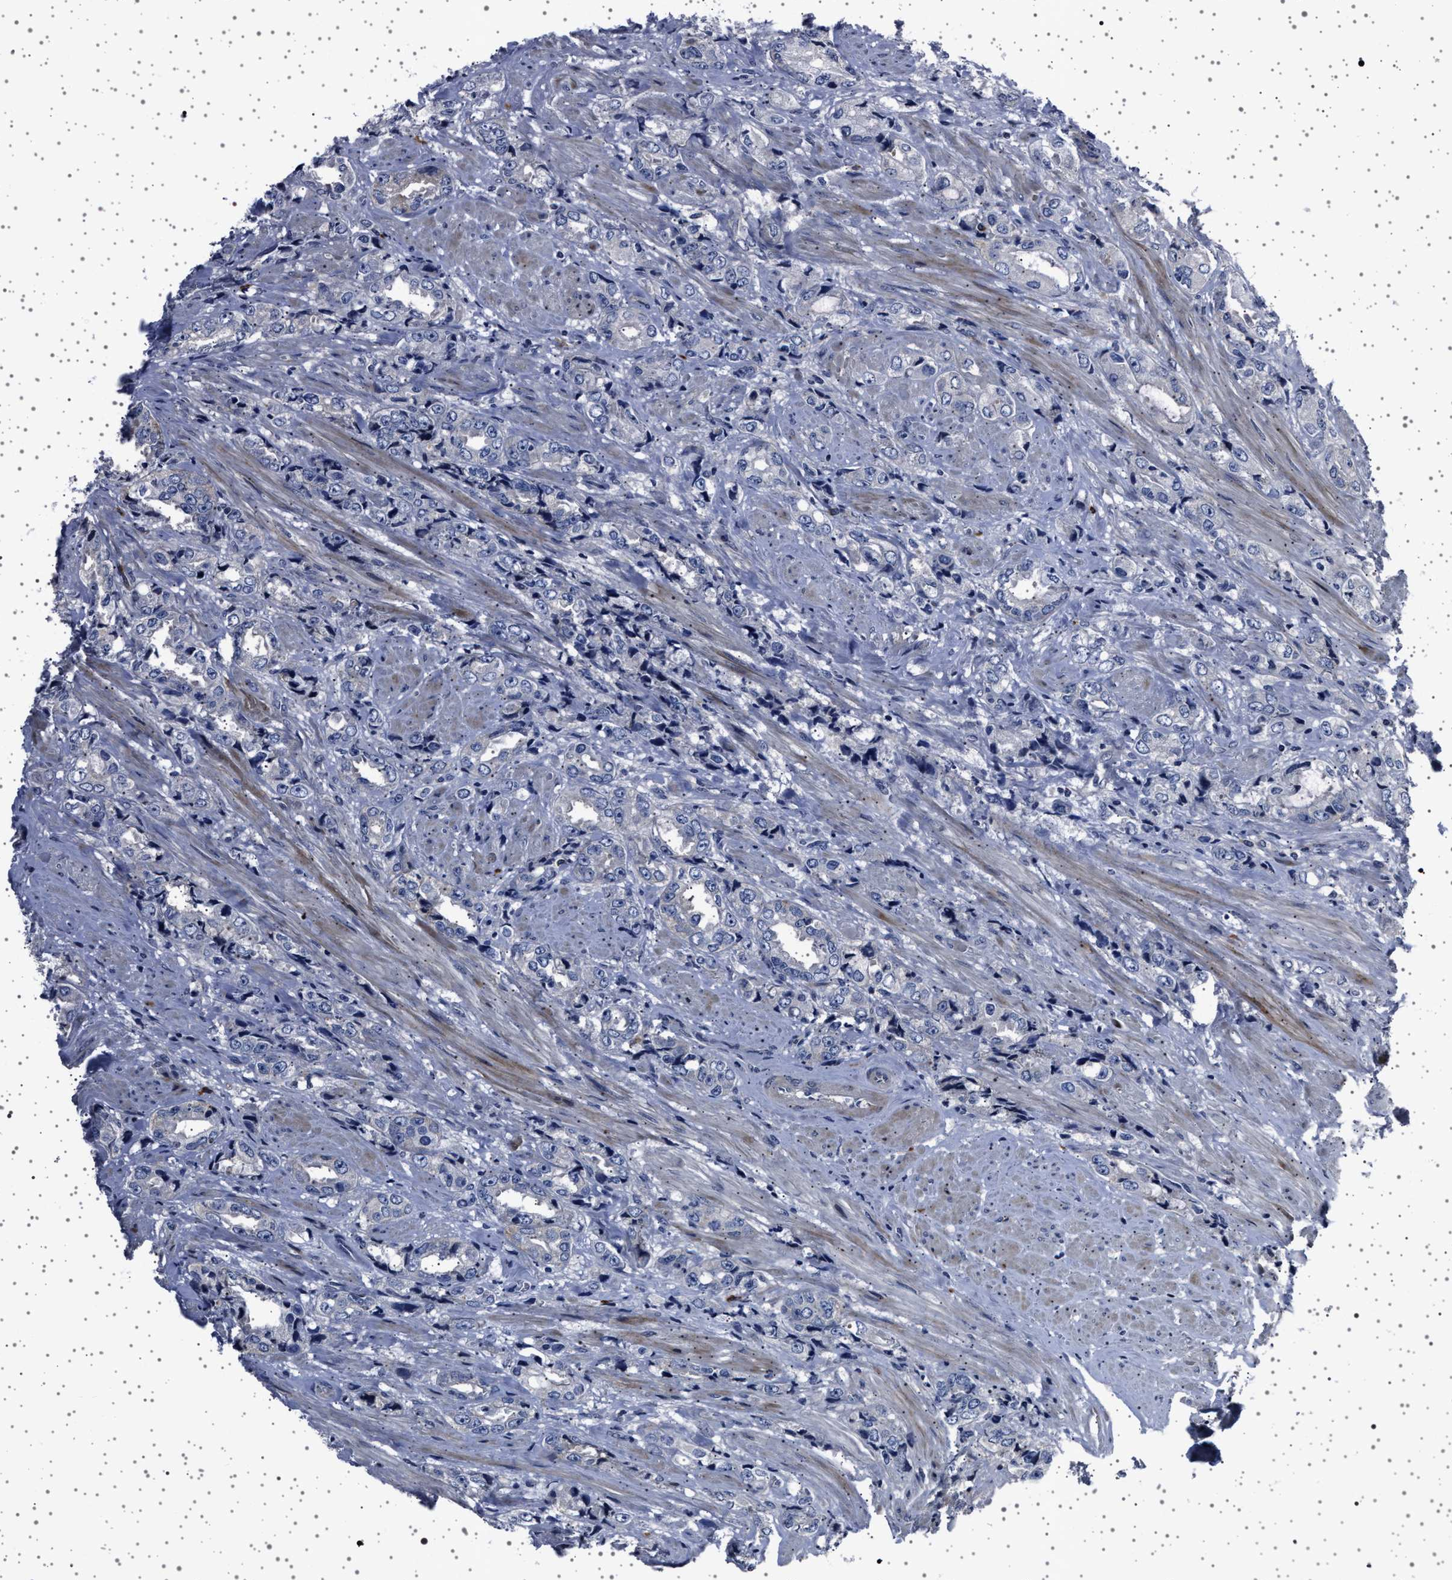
{"staining": {"intensity": "negative", "quantity": "none", "location": "none"}, "tissue": "prostate cancer", "cell_type": "Tumor cells", "image_type": "cancer", "snomed": [{"axis": "morphology", "description": "Adenocarcinoma, High grade"}, {"axis": "topography", "description": "Prostate"}], "caption": "Immunohistochemical staining of adenocarcinoma (high-grade) (prostate) reveals no significant positivity in tumor cells.", "gene": "PAK5", "patient": {"sex": "male", "age": 61}}